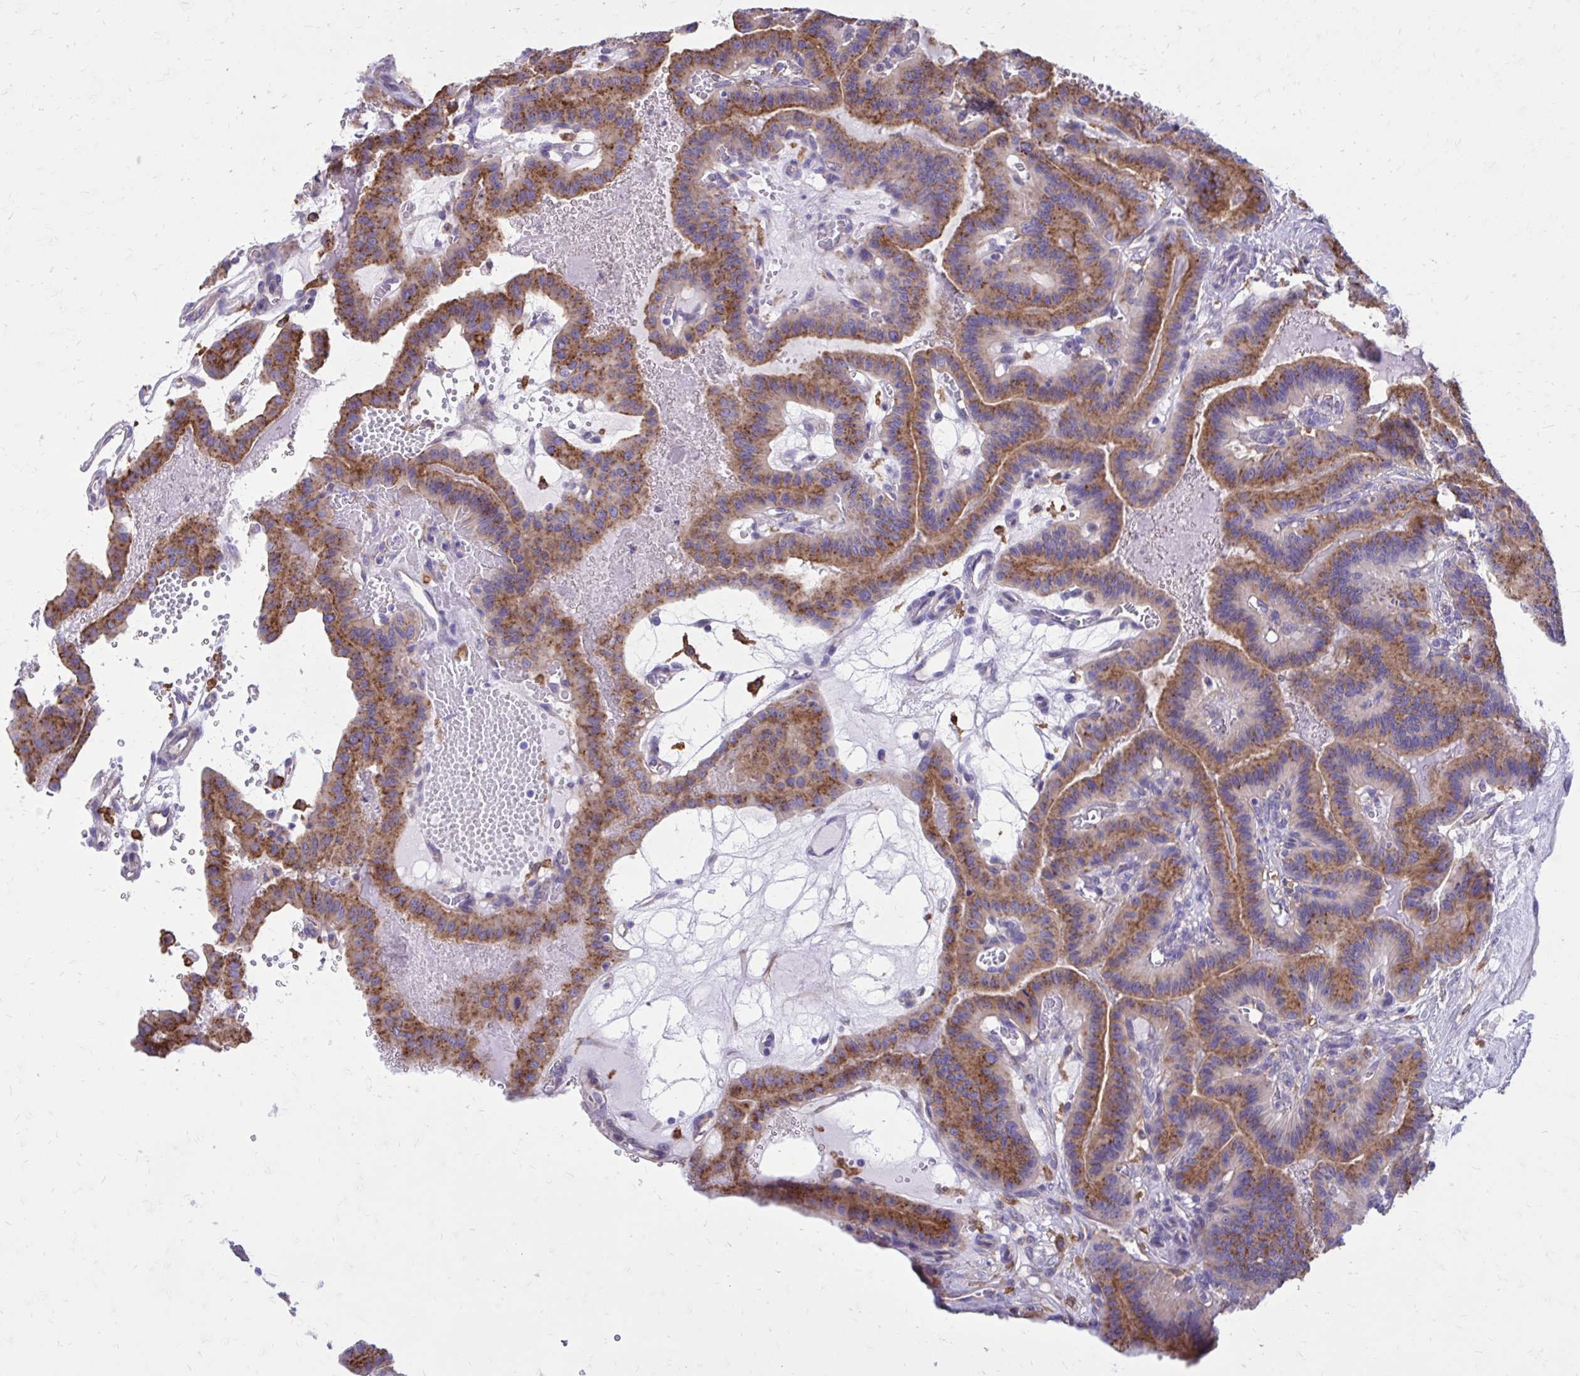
{"staining": {"intensity": "moderate", "quantity": ">75%", "location": "cytoplasmic/membranous"}, "tissue": "thyroid cancer", "cell_type": "Tumor cells", "image_type": "cancer", "snomed": [{"axis": "morphology", "description": "Papillary adenocarcinoma, NOS"}, {"axis": "topography", "description": "Thyroid gland"}], "caption": "About >75% of tumor cells in thyroid papillary adenocarcinoma demonstrate moderate cytoplasmic/membranous protein positivity as visualized by brown immunohistochemical staining.", "gene": "CLTA", "patient": {"sex": "male", "age": 87}}